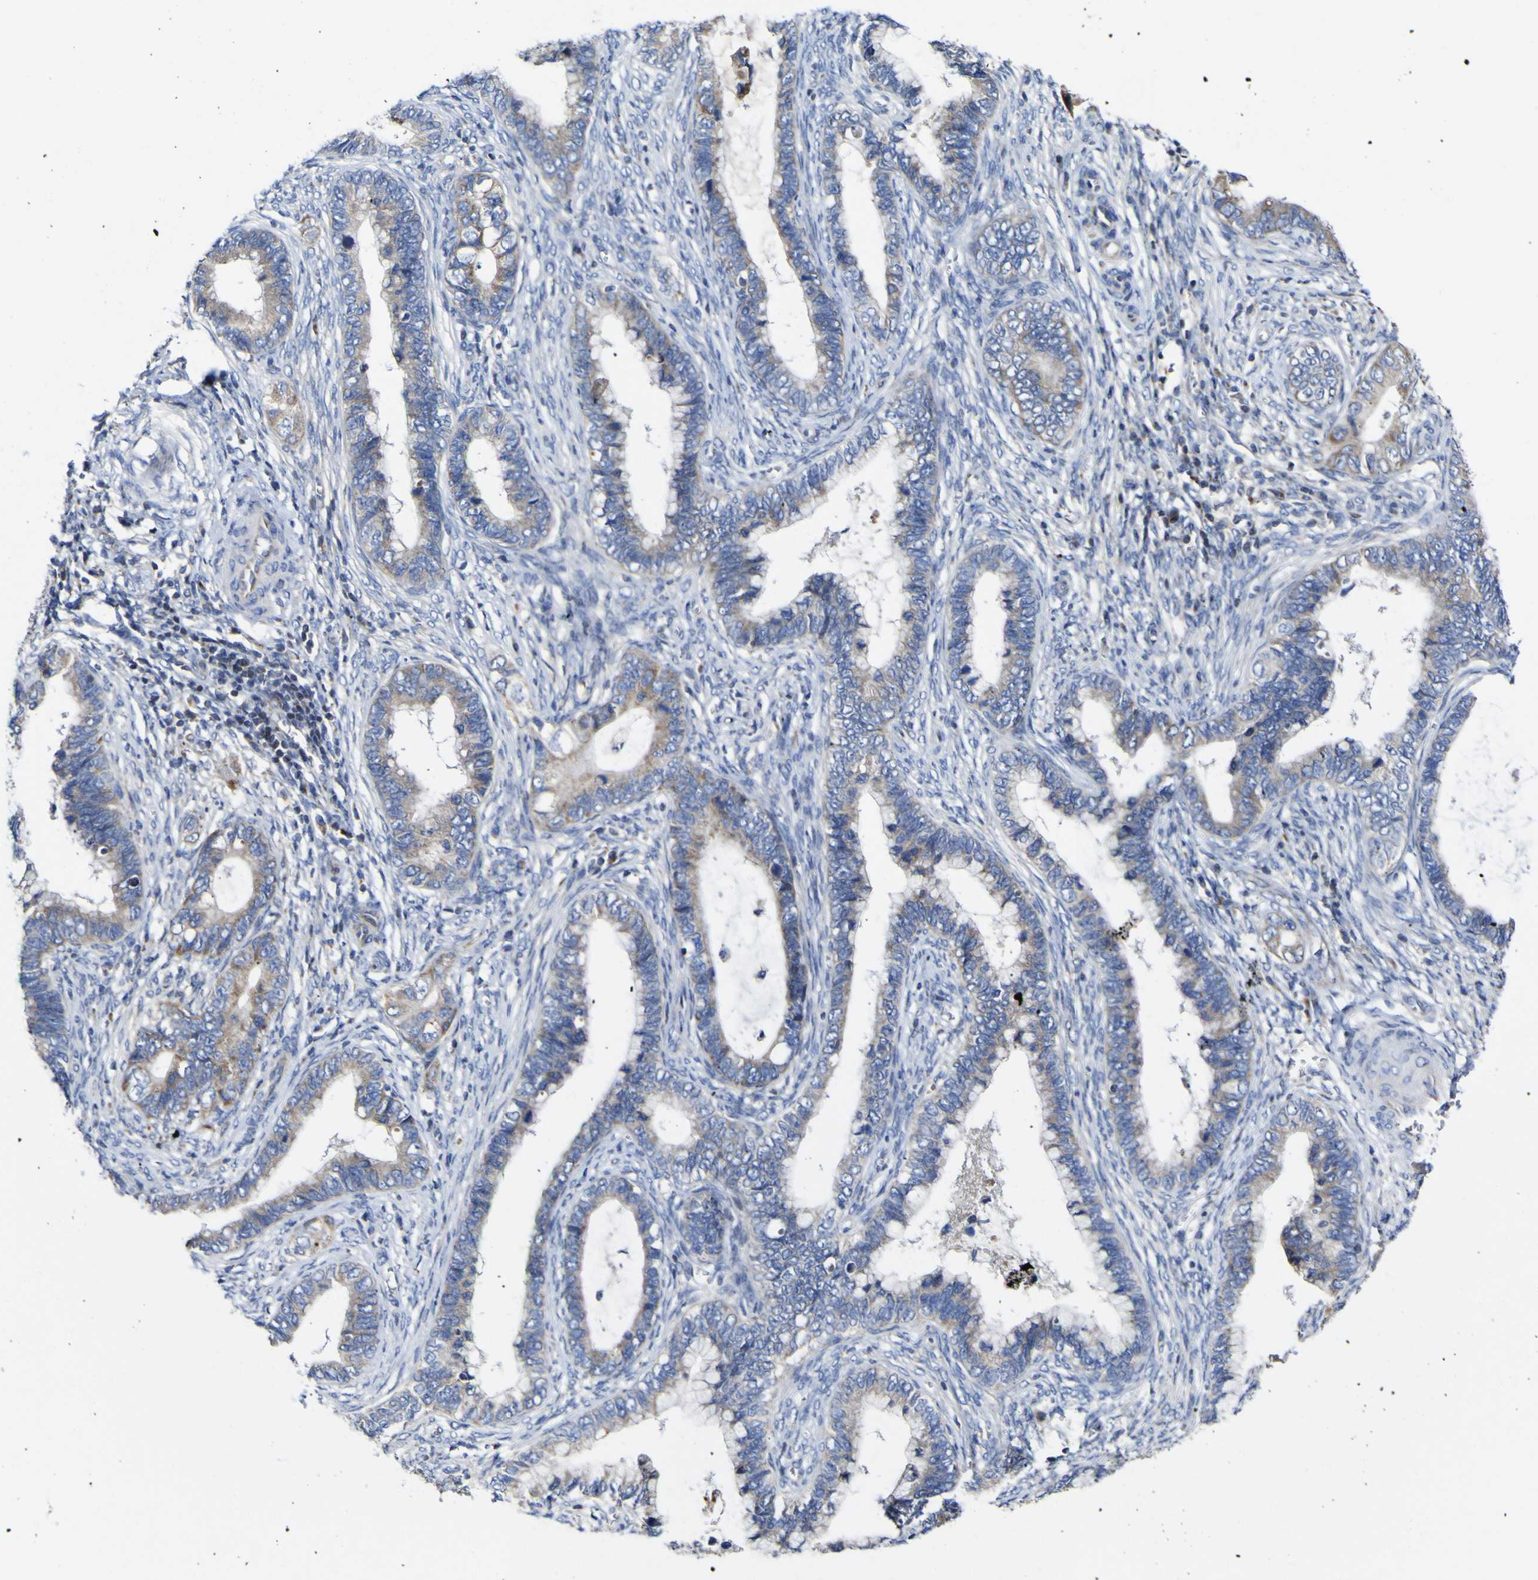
{"staining": {"intensity": "weak", "quantity": "25%-75%", "location": "cytoplasmic/membranous"}, "tissue": "cervical cancer", "cell_type": "Tumor cells", "image_type": "cancer", "snomed": [{"axis": "morphology", "description": "Adenocarcinoma, NOS"}, {"axis": "topography", "description": "Cervix"}], "caption": "Tumor cells demonstrate low levels of weak cytoplasmic/membranous staining in about 25%-75% of cells in human cervical adenocarcinoma. Nuclei are stained in blue.", "gene": "CCDC90B", "patient": {"sex": "female", "age": 44}}